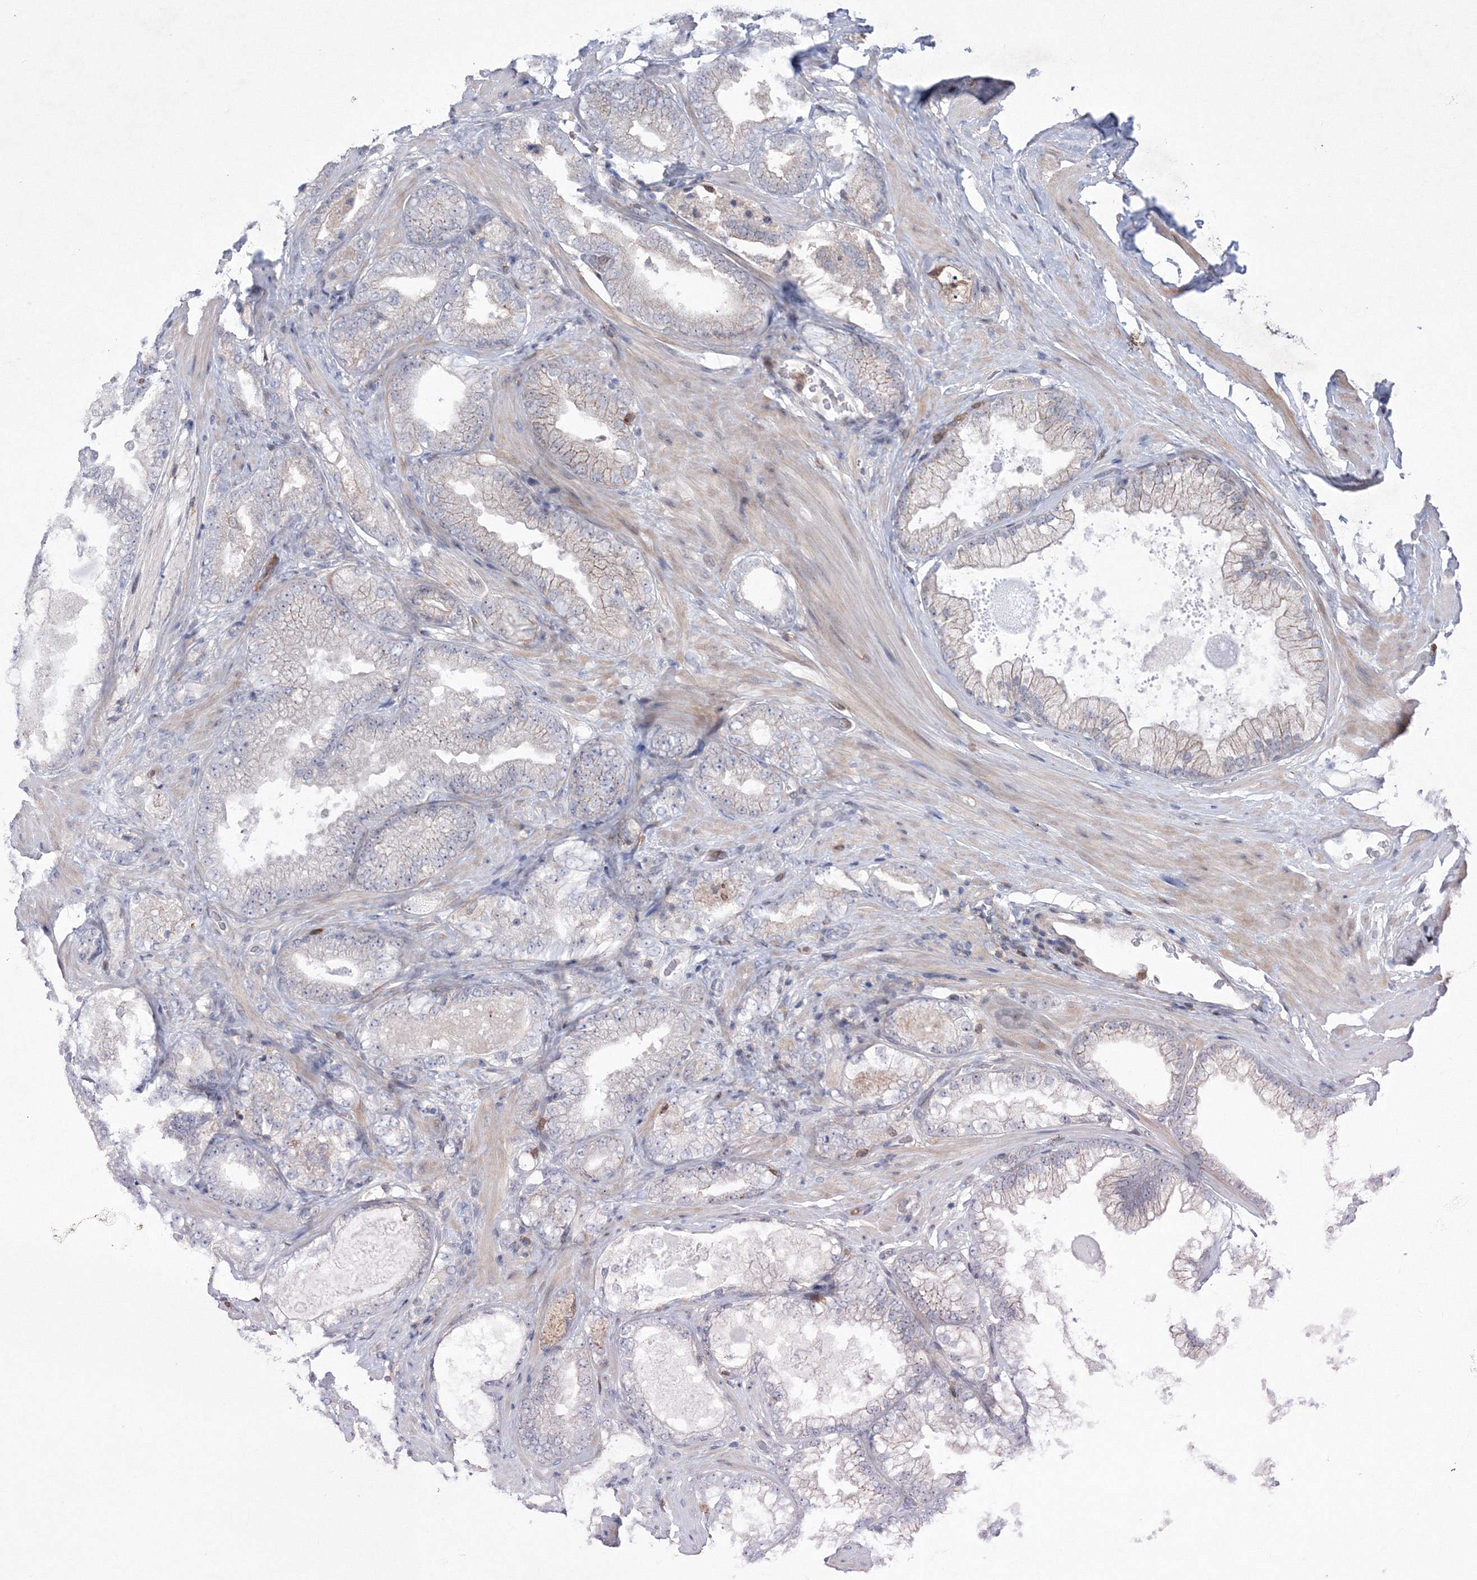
{"staining": {"intensity": "negative", "quantity": "none", "location": "none"}, "tissue": "prostate cancer", "cell_type": "Tumor cells", "image_type": "cancer", "snomed": [{"axis": "morphology", "description": "Adenocarcinoma, High grade"}, {"axis": "topography", "description": "Prostate"}], "caption": "DAB (3,3'-diaminobenzidine) immunohistochemical staining of adenocarcinoma (high-grade) (prostate) reveals no significant staining in tumor cells.", "gene": "RNPEPL1", "patient": {"sex": "male", "age": 58}}